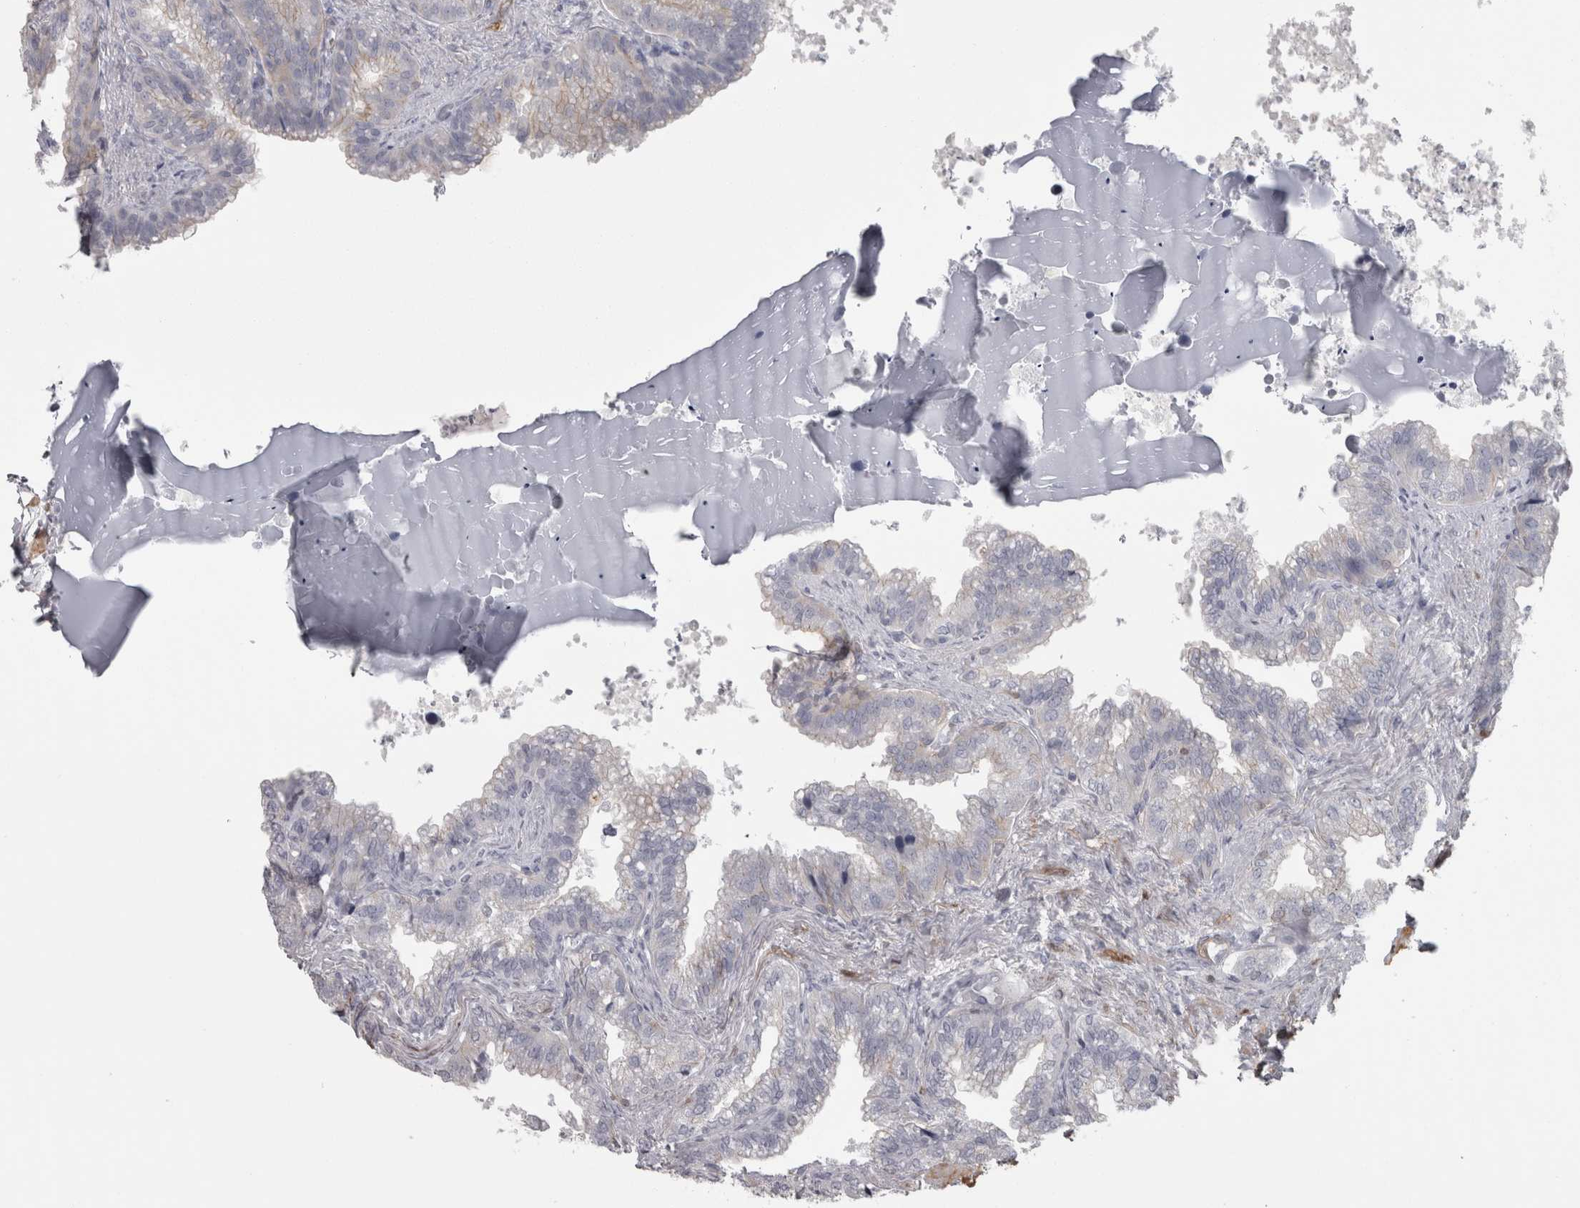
{"staining": {"intensity": "negative", "quantity": "none", "location": "none"}, "tissue": "seminal vesicle", "cell_type": "Glandular cells", "image_type": "normal", "snomed": [{"axis": "morphology", "description": "Normal tissue, NOS"}, {"axis": "topography", "description": "Seminal veicle"}], "caption": "Unremarkable seminal vesicle was stained to show a protein in brown. There is no significant staining in glandular cells. (Immunohistochemistry, brightfield microscopy, high magnification).", "gene": "PPP1R12B", "patient": {"sex": "male", "age": 46}}